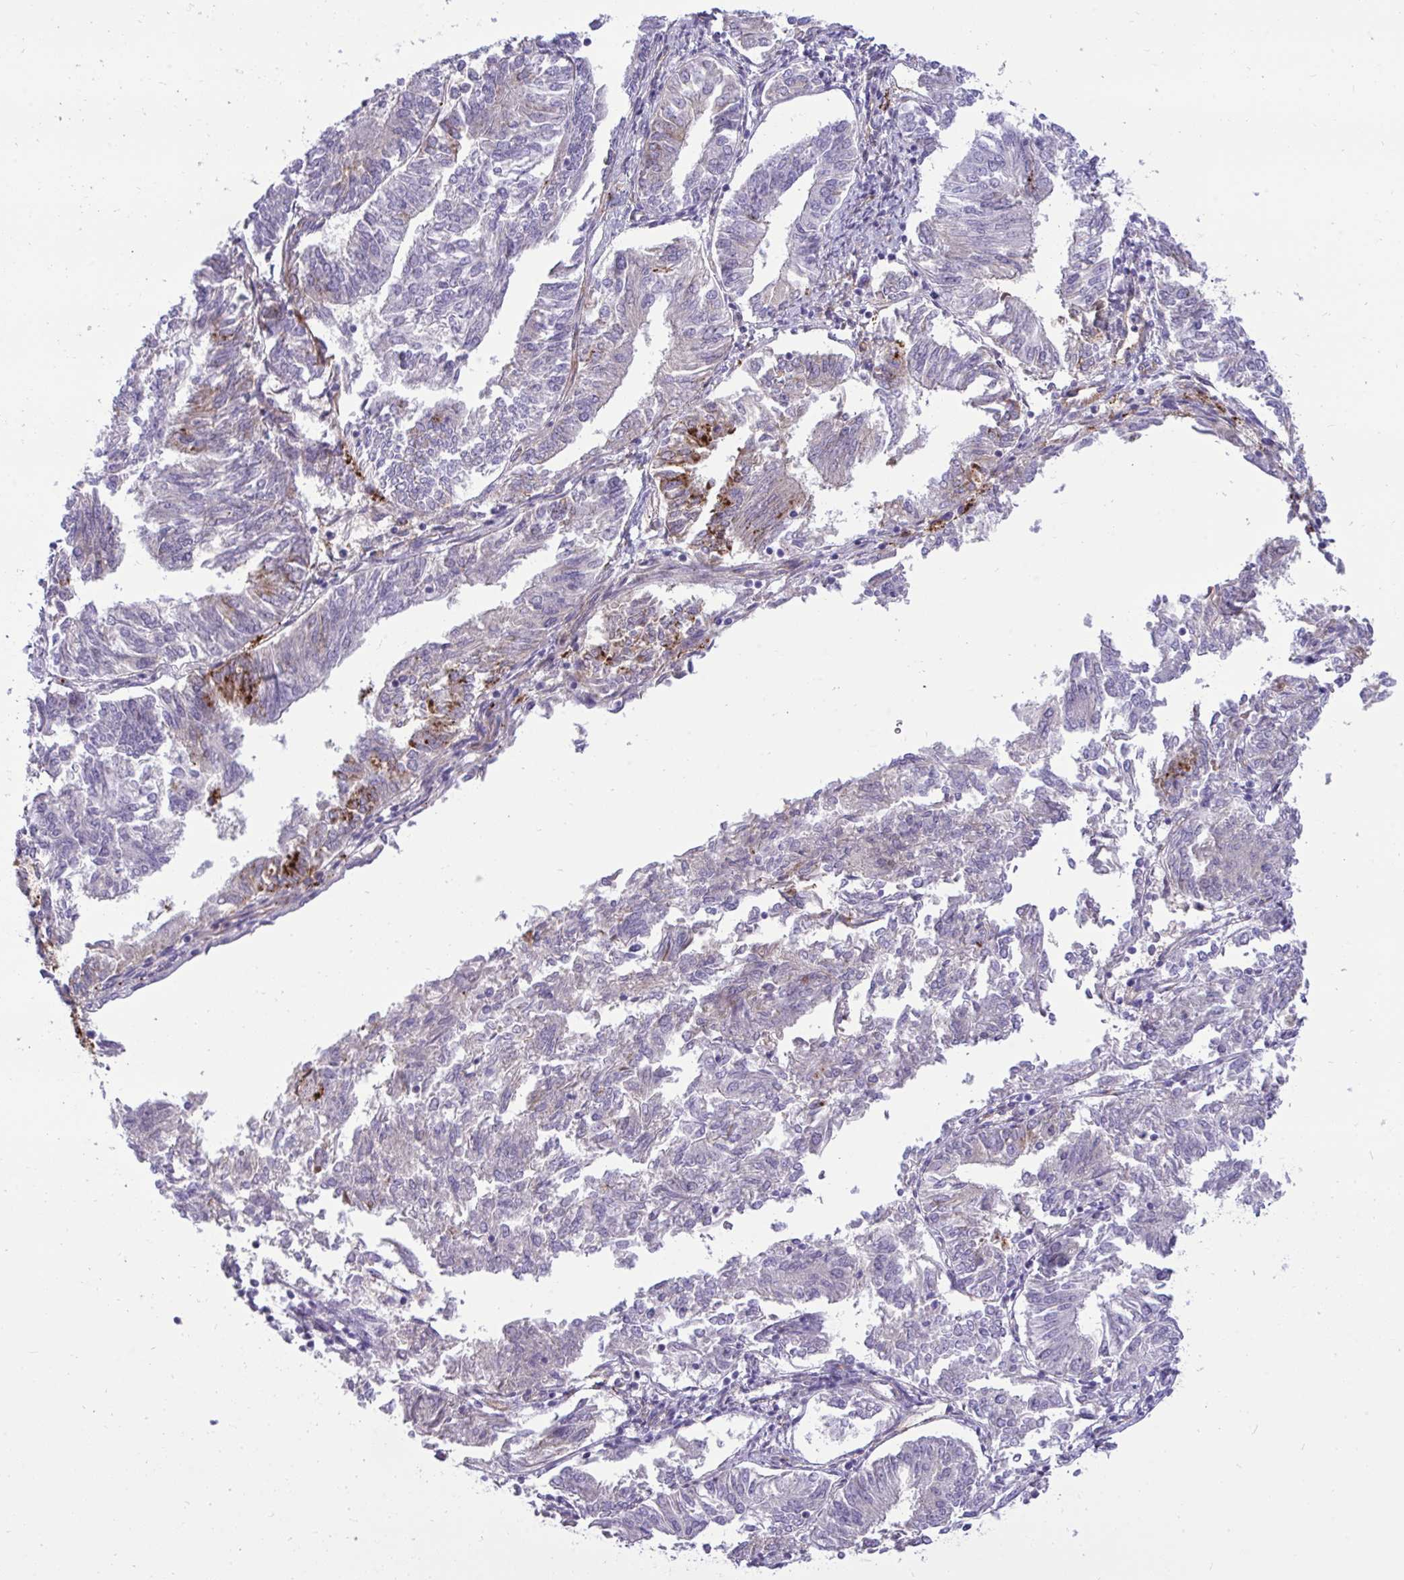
{"staining": {"intensity": "moderate", "quantity": "<25%", "location": "cytoplasmic/membranous"}, "tissue": "endometrial cancer", "cell_type": "Tumor cells", "image_type": "cancer", "snomed": [{"axis": "morphology", "description": "Adenocarcinoma, NOS"}, {"axis": "topography", "description": "Endometrium"}], "caption": "Brown immunohistochemical staining in human endometrial cancer (adenocarcinoma) shows moderate cytoplasmic/membranous staining in about <25% of tumor cells.", "gene": "F2", "patient": {"sex": "female", "age": 58}}